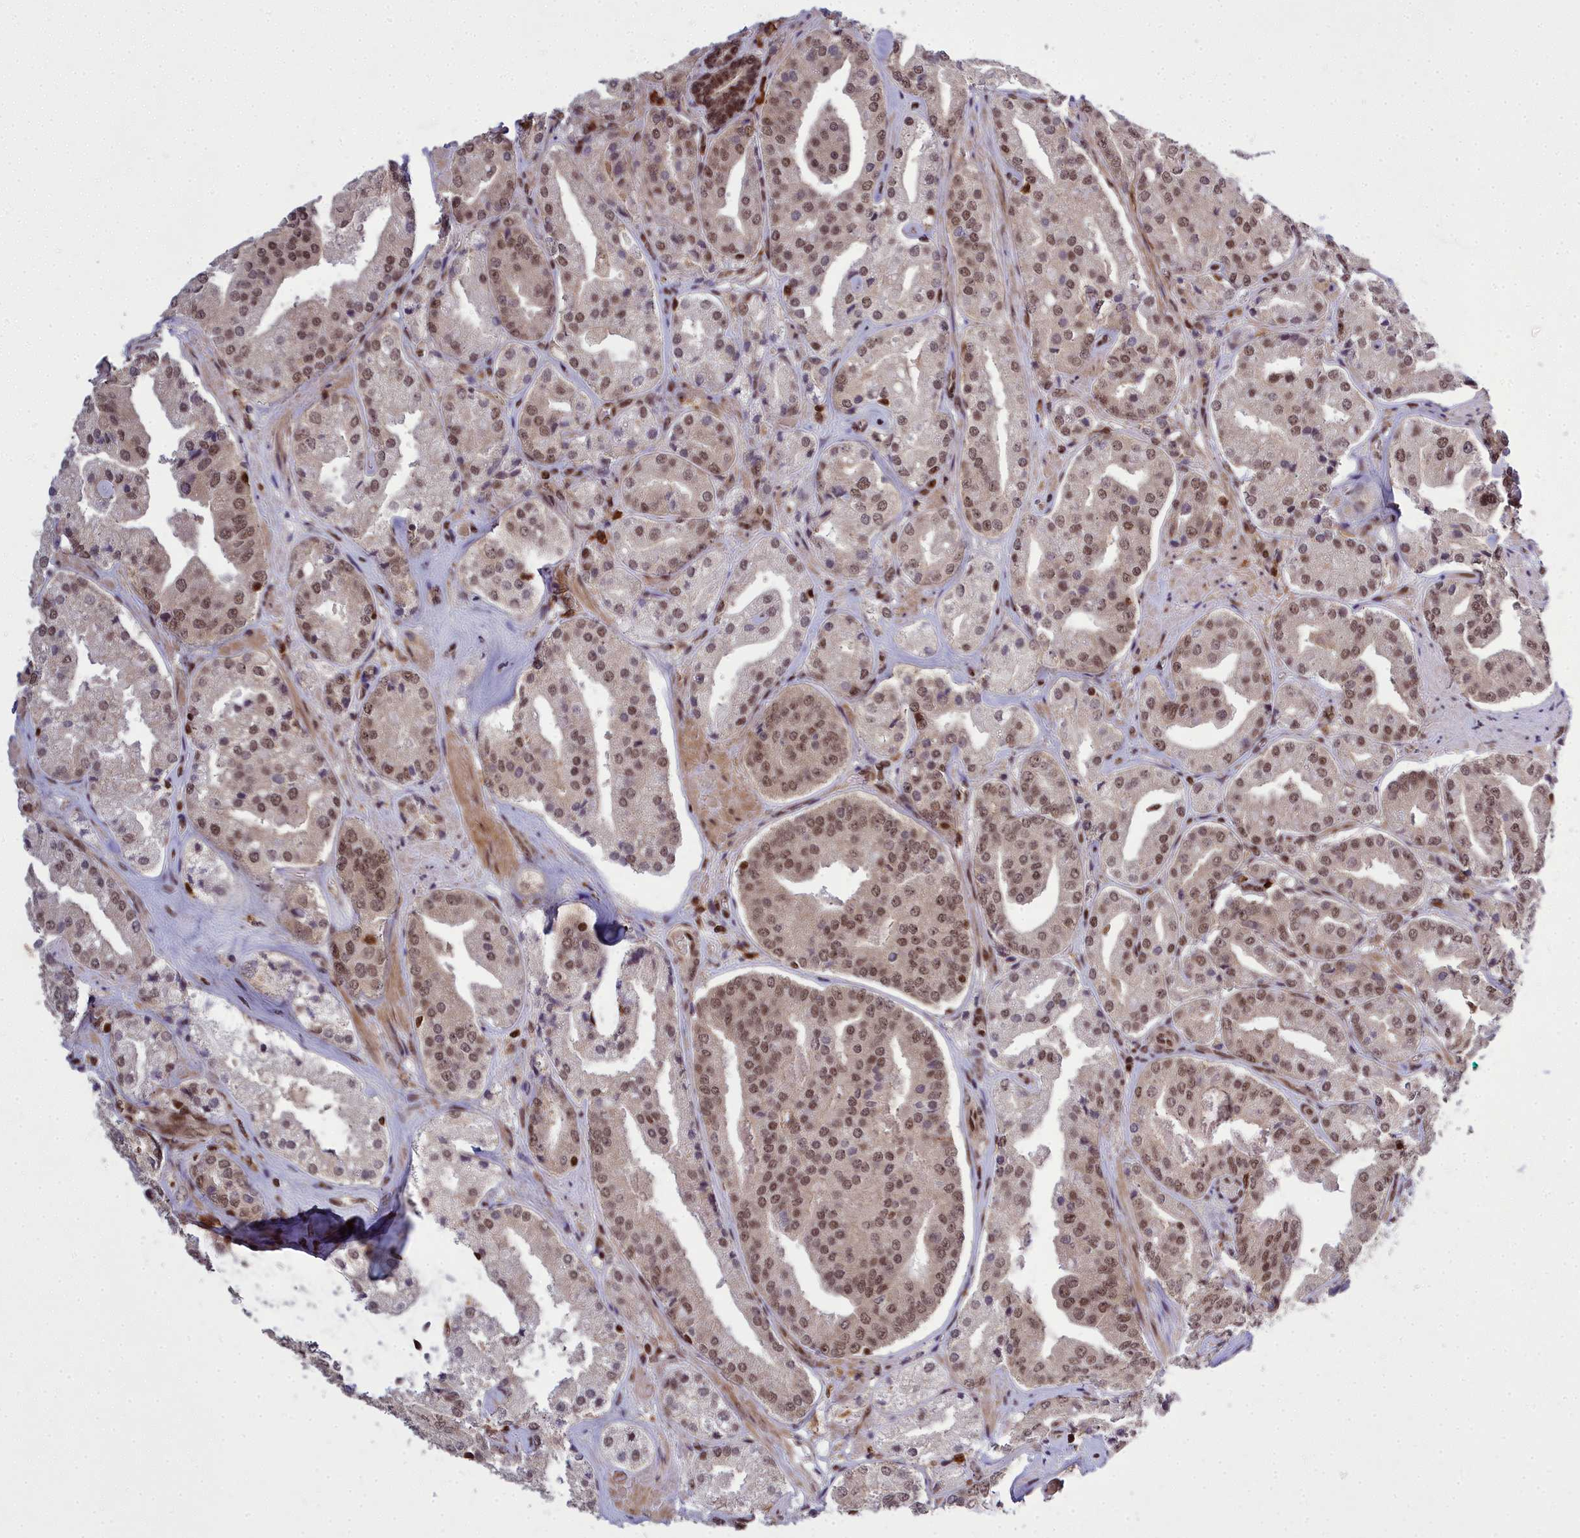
{"staining": {"intensity": "moderate", "quantity": ">75%", "location": "nuclear"}, "tissue": "prostate cancer", "cell_type": "Tumor cells", "image_type": "cancer", "snomed": [{"axis": "morphology", "description": "Adenocarcinoma, High grade"}, {"axis": "topography", "description": "Prostate"}], "caption": "Protein positivity by immunohistochemistry (IHC) demonstrates moderate nuclear staining in approximately >75% of tumor cells in prostate cancer (high-grade adenocarcinoma).", "gene": "GMEB1", "patient": {"sex": "male", "age": 63}}